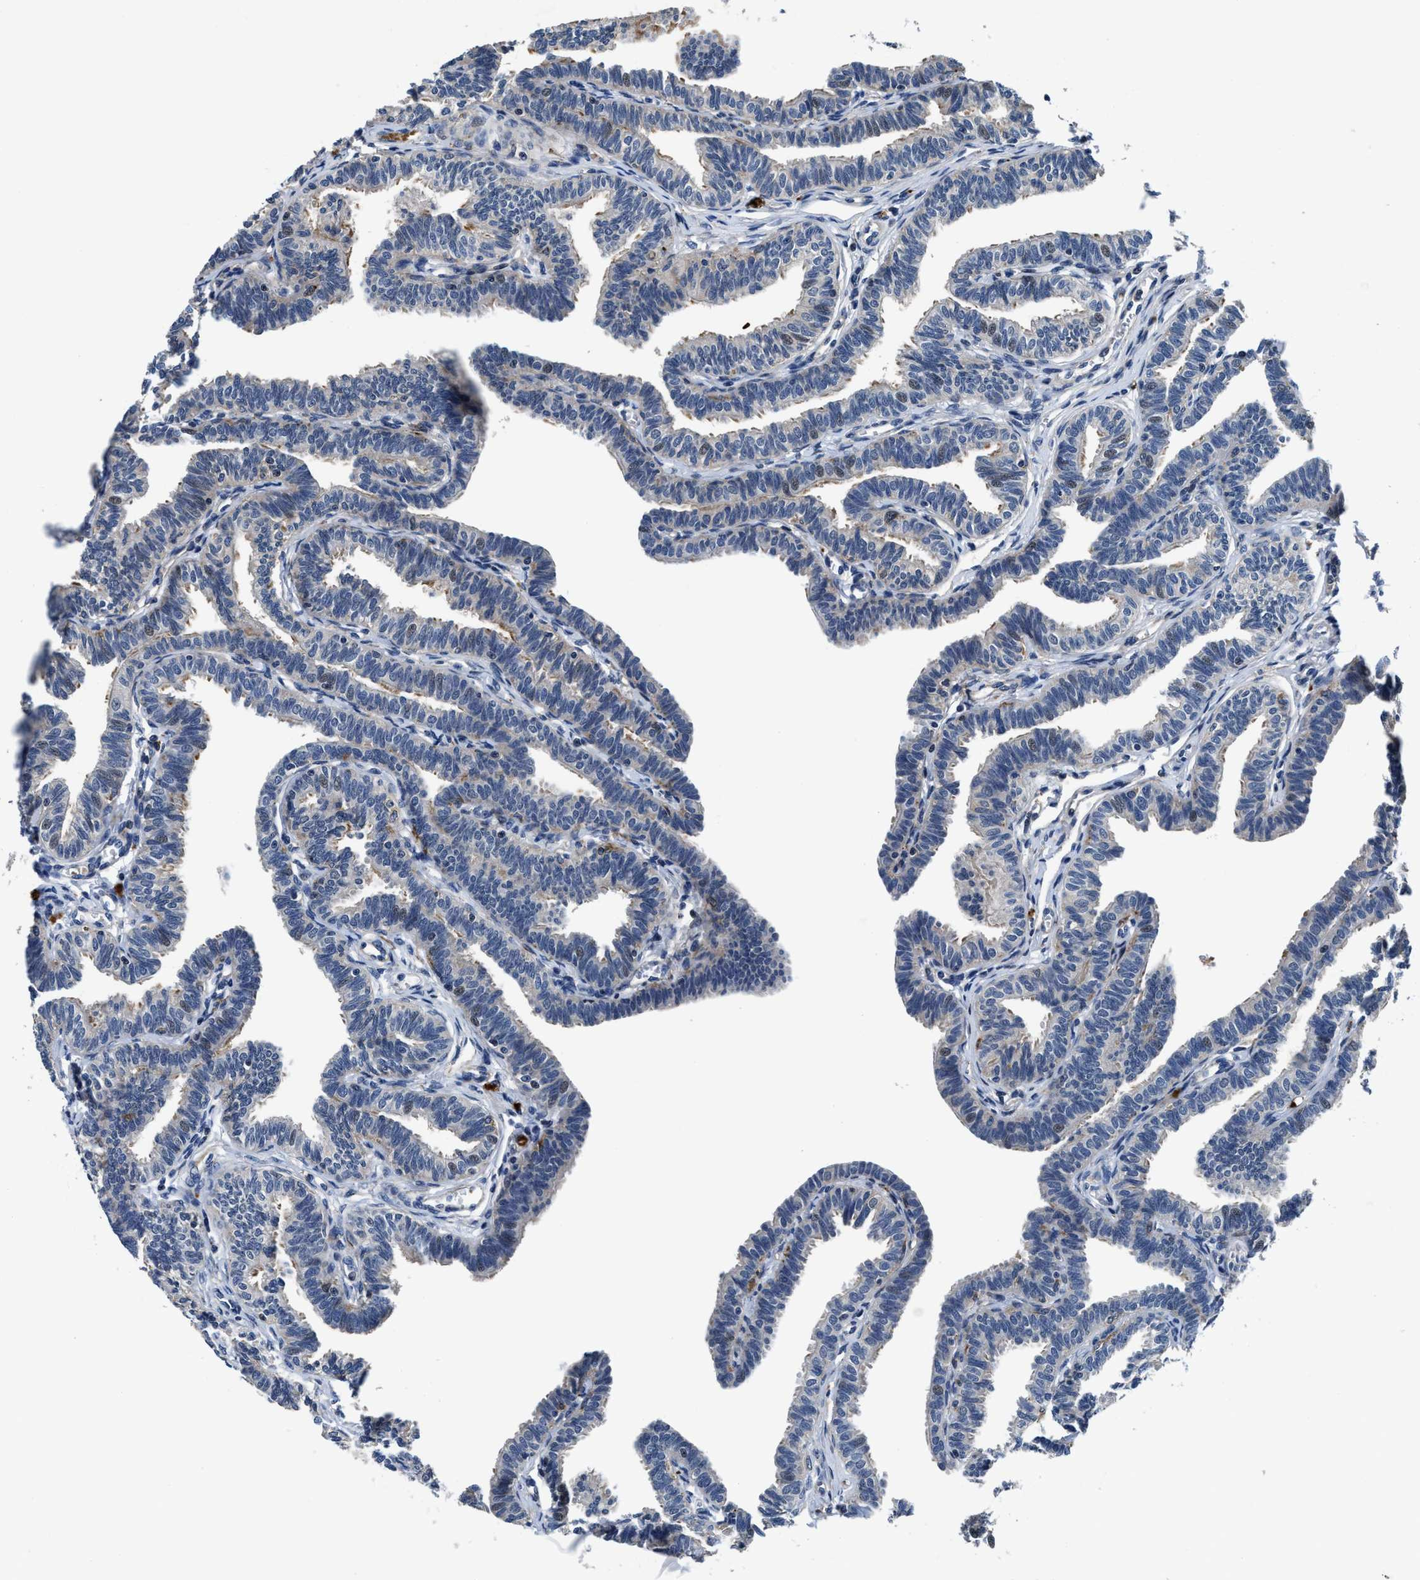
{"staining": {"intensity": "negative", "quantity": "none", "location": "none"}, "tissue": "fallopian tube", "cell_type": "Glandular cells", "image_type": "normal", "snomed": [{"axis": "morphology", "description": "Normal tissue, NOS"}, {"axis": "topography", "description": "Fallopian tube"}, {"axis": "topography", "description": "Ovary"}], "caption": "A photomicrograph of human fallopian tube is negative for staining in glandular cells. Nuclei are stained in blue.", "gene": "C2orf66", "patient": {"sex": "female", "age": 23}}